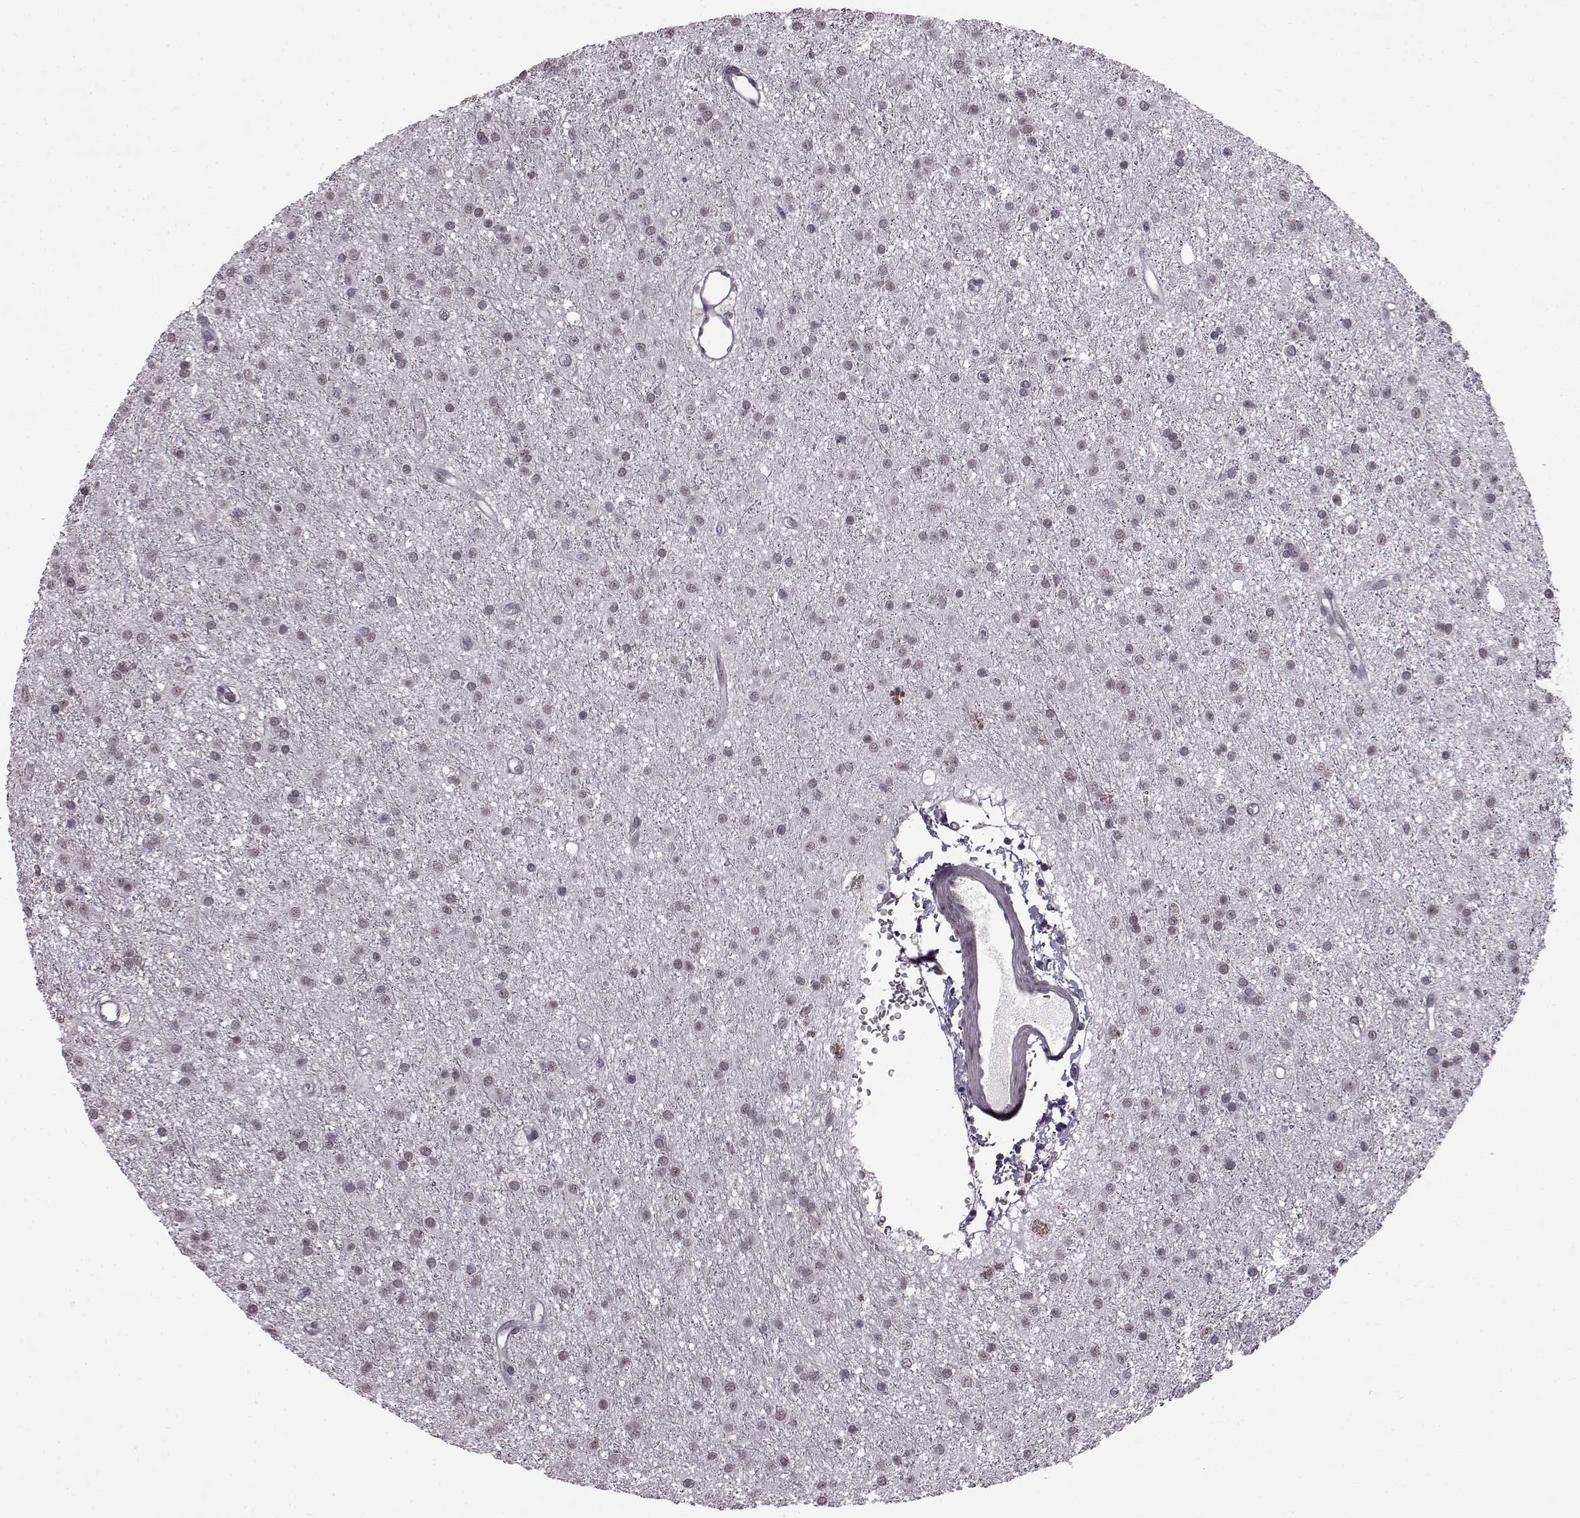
{"staining": {"intensity": "negative", "quantity": "none", "location": "none"}, "tissue": "glioma", "cell_type": "Tumor cells", "image_type": "cancer", "snomed": [{"axis": "morphology", "description": "Glioma, malignant, Low grade"}, {"axis": "topography", "description": "Brain"}], "caption": "Tumor cells are negative for brown protein staining in glioma. (Brightfield microscopy of DAB immunohistochemistry at high magnification).", "gene": "SLC28A2", "patient": {"sex": "male", "age": 27}}